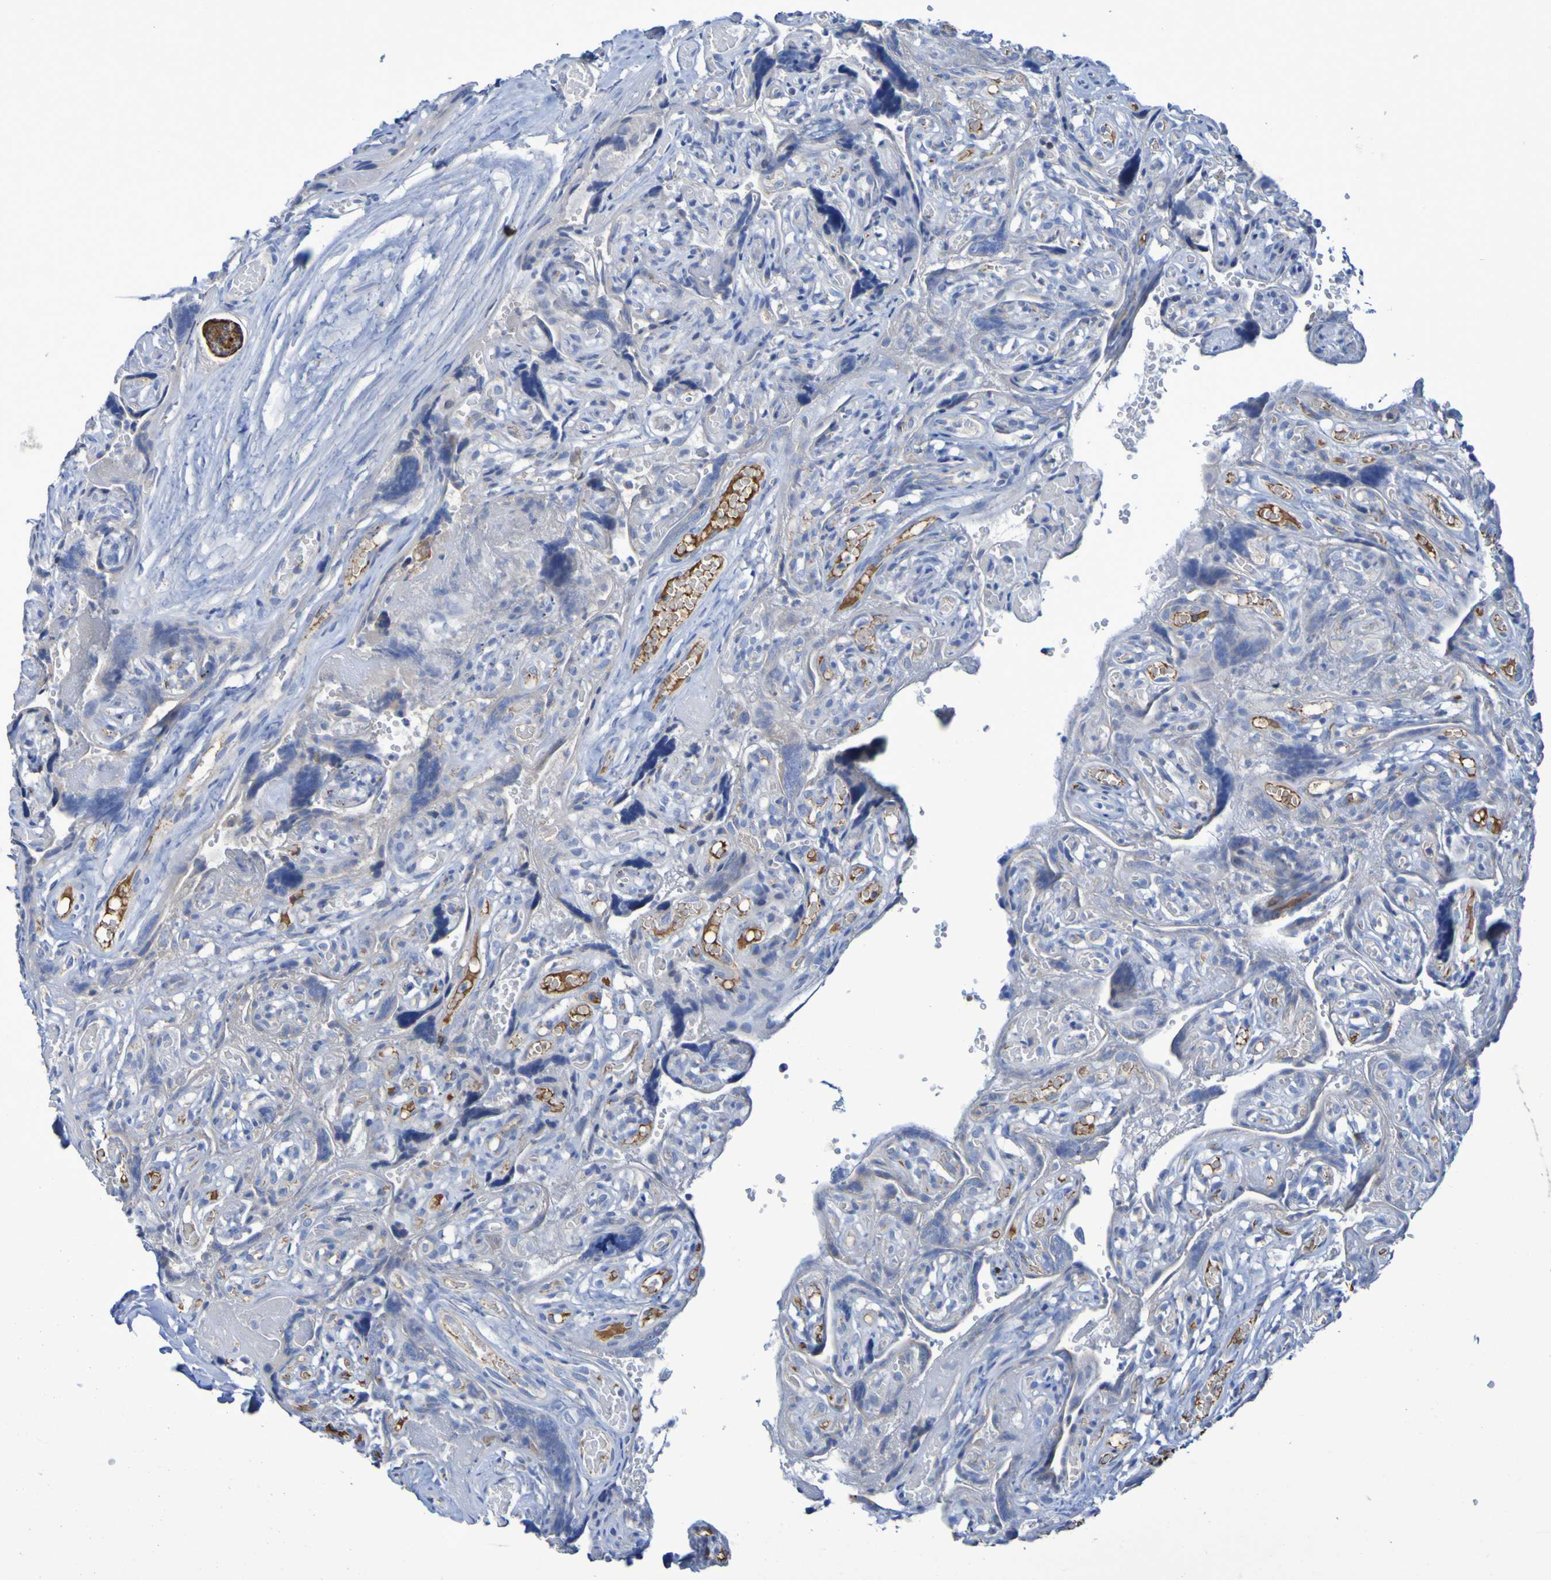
{"staining": {"intensity": "weak", "quantity": "<25%", "location": "cytoplasmic/membranous"}, "tissue": "placenta", "cell_type": "Decidual cells", "image_type": "normal", "snomed": [{"axis": "morphology", "description": "Normal tissue, NOS"}, {"axis": "topography", "description": "Placenta"}], "caption": "Immunohistochemical staining of unremarkable human placenta shows no significant expression in decidual cells.", "gene": "CNTN2", "patient": {"sex": "female", "age": 30}}